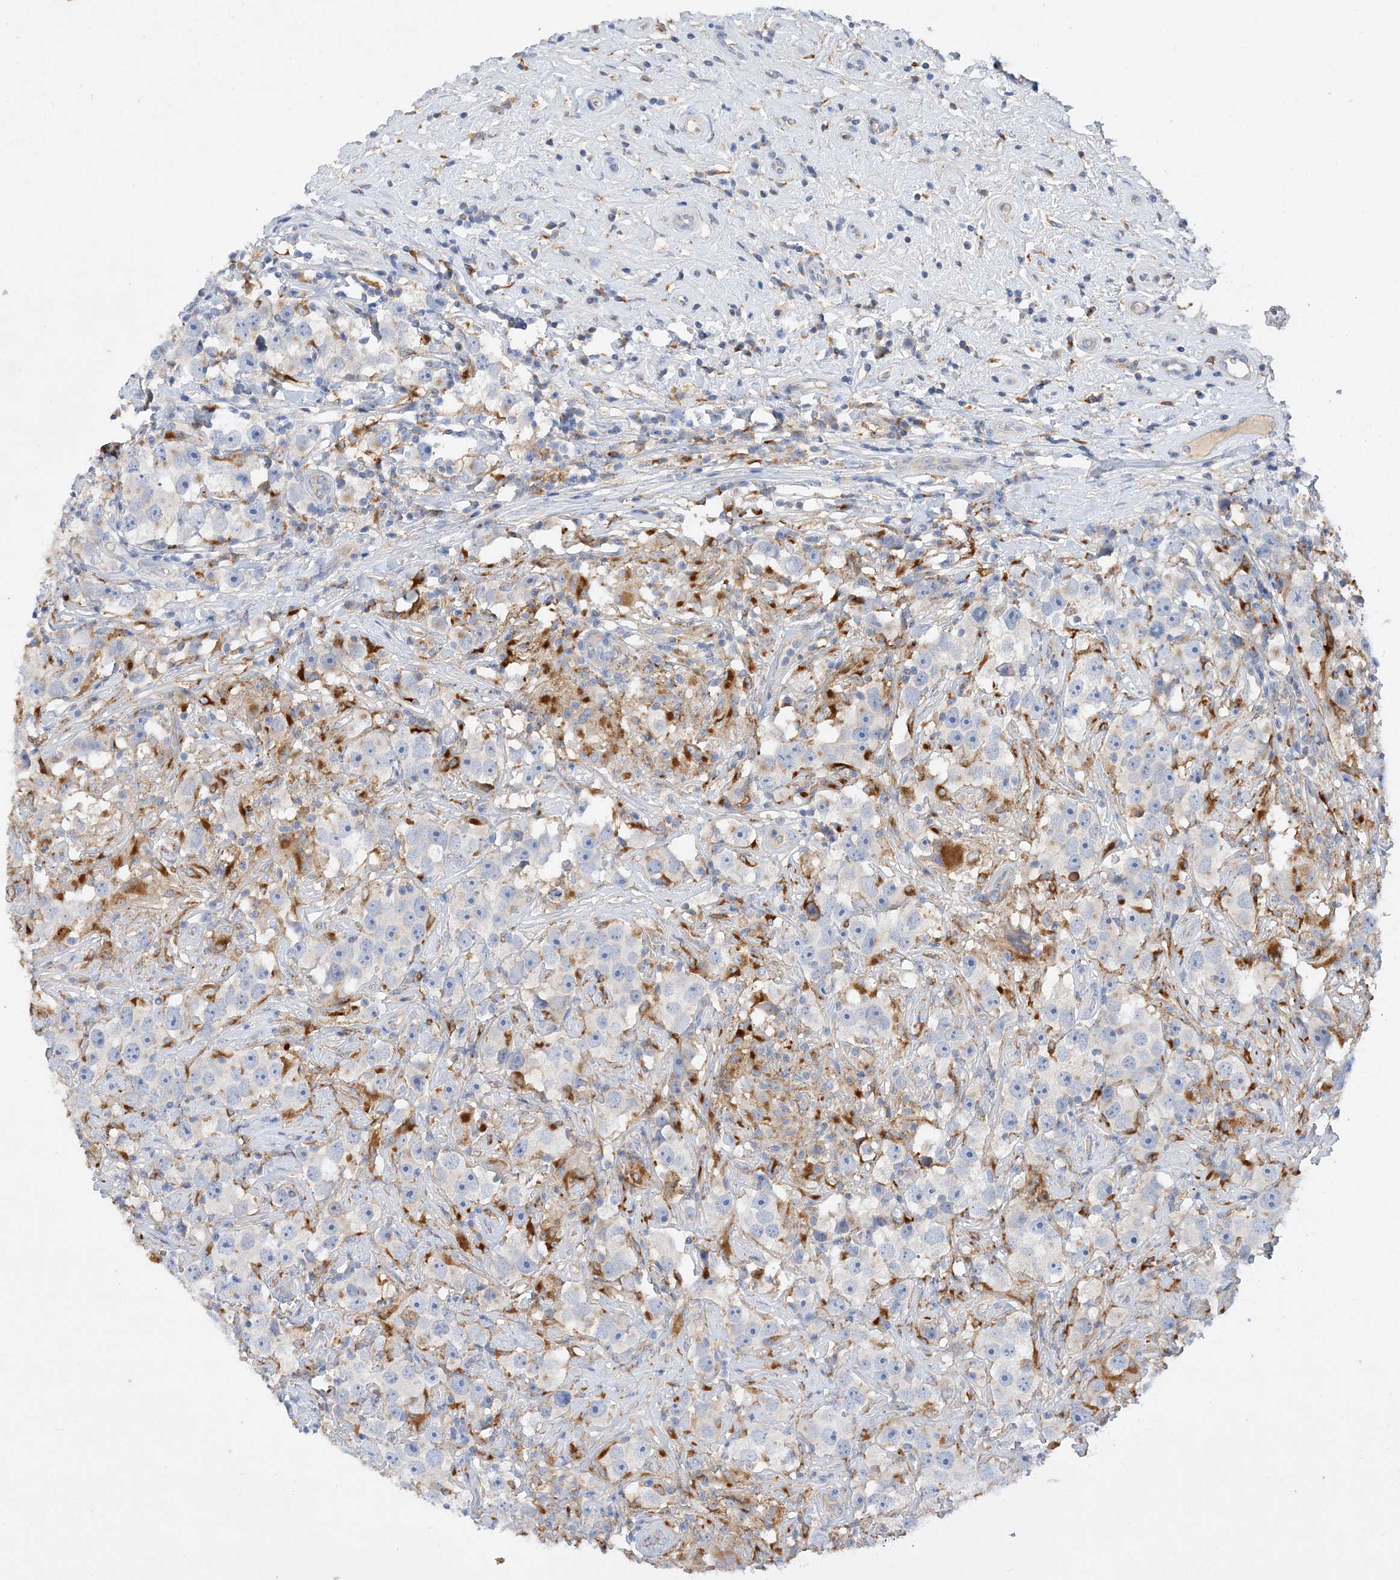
{"staining": {"intensity": "negative", "quantity": "none", "location": "none"}, "tissue": "testis cancer", "cell_type": "Tumor cells", "image_type": "cancer", "snomed": [{"axis": "morphology", "description": "Seminoma, NOS"}, {"axis": "topography", "description": "Testis"}], "caption": "Photomicrograph shows no protein staining in tumor cells of testis seminoma tissue. The staining was performed using DAB (3,3'-diaminobenzidine) to visualize the protein expression in brown, while the nuclei were stained in blue with hematoxylin (Magnification: 20x).", "gene": "GRINA", "patient": {"sex": "male", "age": 49}}